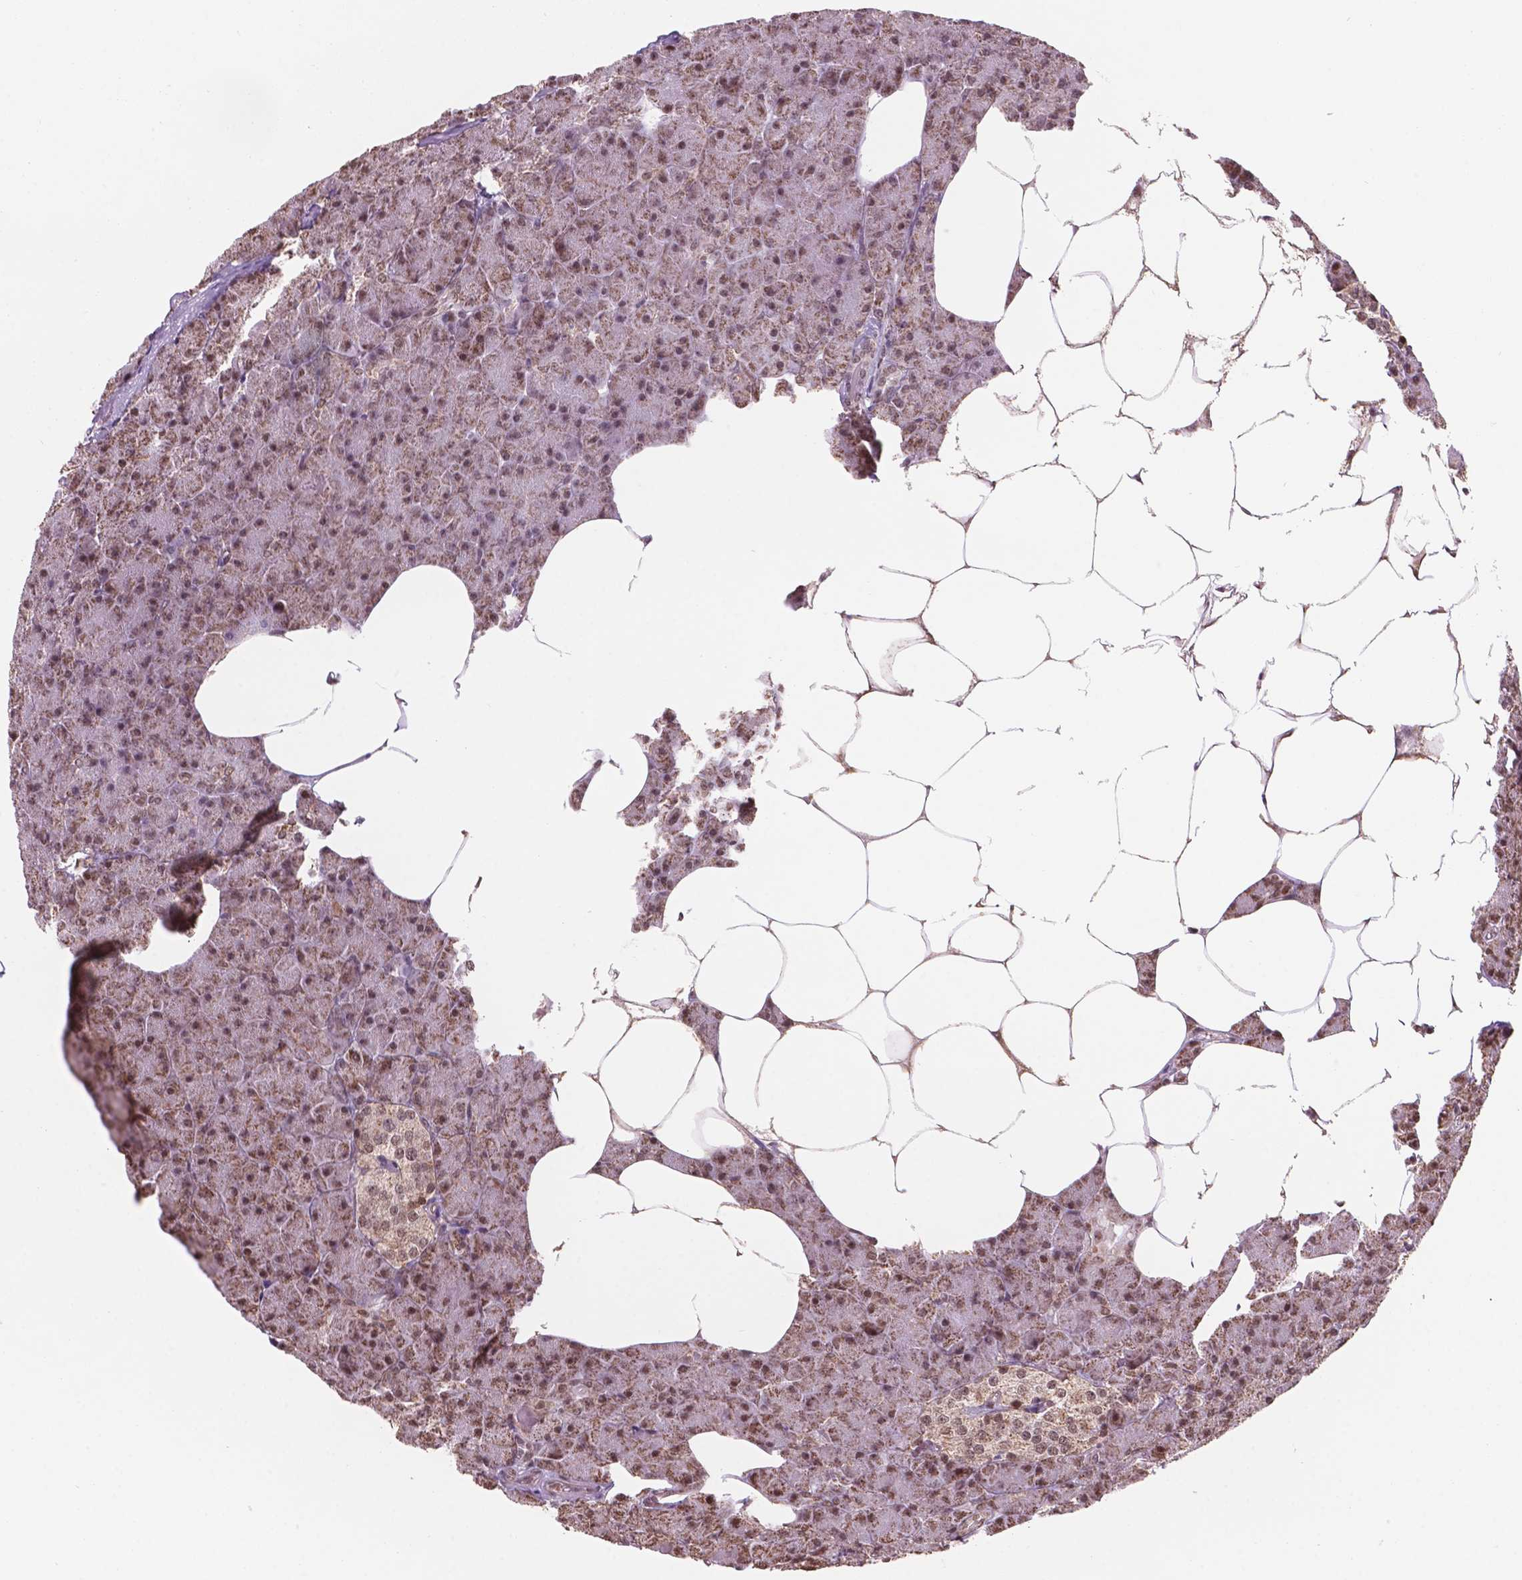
{"staining": {"intensity": "moderate", "quantity": ">75%", "location": "cytoplasmic/membranous,nuclear"}, "tissue": "pancreas", "cell_type": "Exocrine glandular cells", "image_type": "normal", "snomed": [{"axis": "morphology", "description": "Normal tissue, NOS"}, {"axis": "topography", "description": "Pancreas"}], "caption": "An image of pancreas stained for a protein displays moderate cytoplasmic/membranous,nuclear brown staining in exocrine glandular cells. The staining was performed using DAB (3,3'-diaminobenzidine) to visualize the protein expression in brown, while the nuclei were stained in blue with hematoxylin (Magnification: 20x).", "gene": "NDUFA10", "patient": {"sex": "female", "age": 45}}